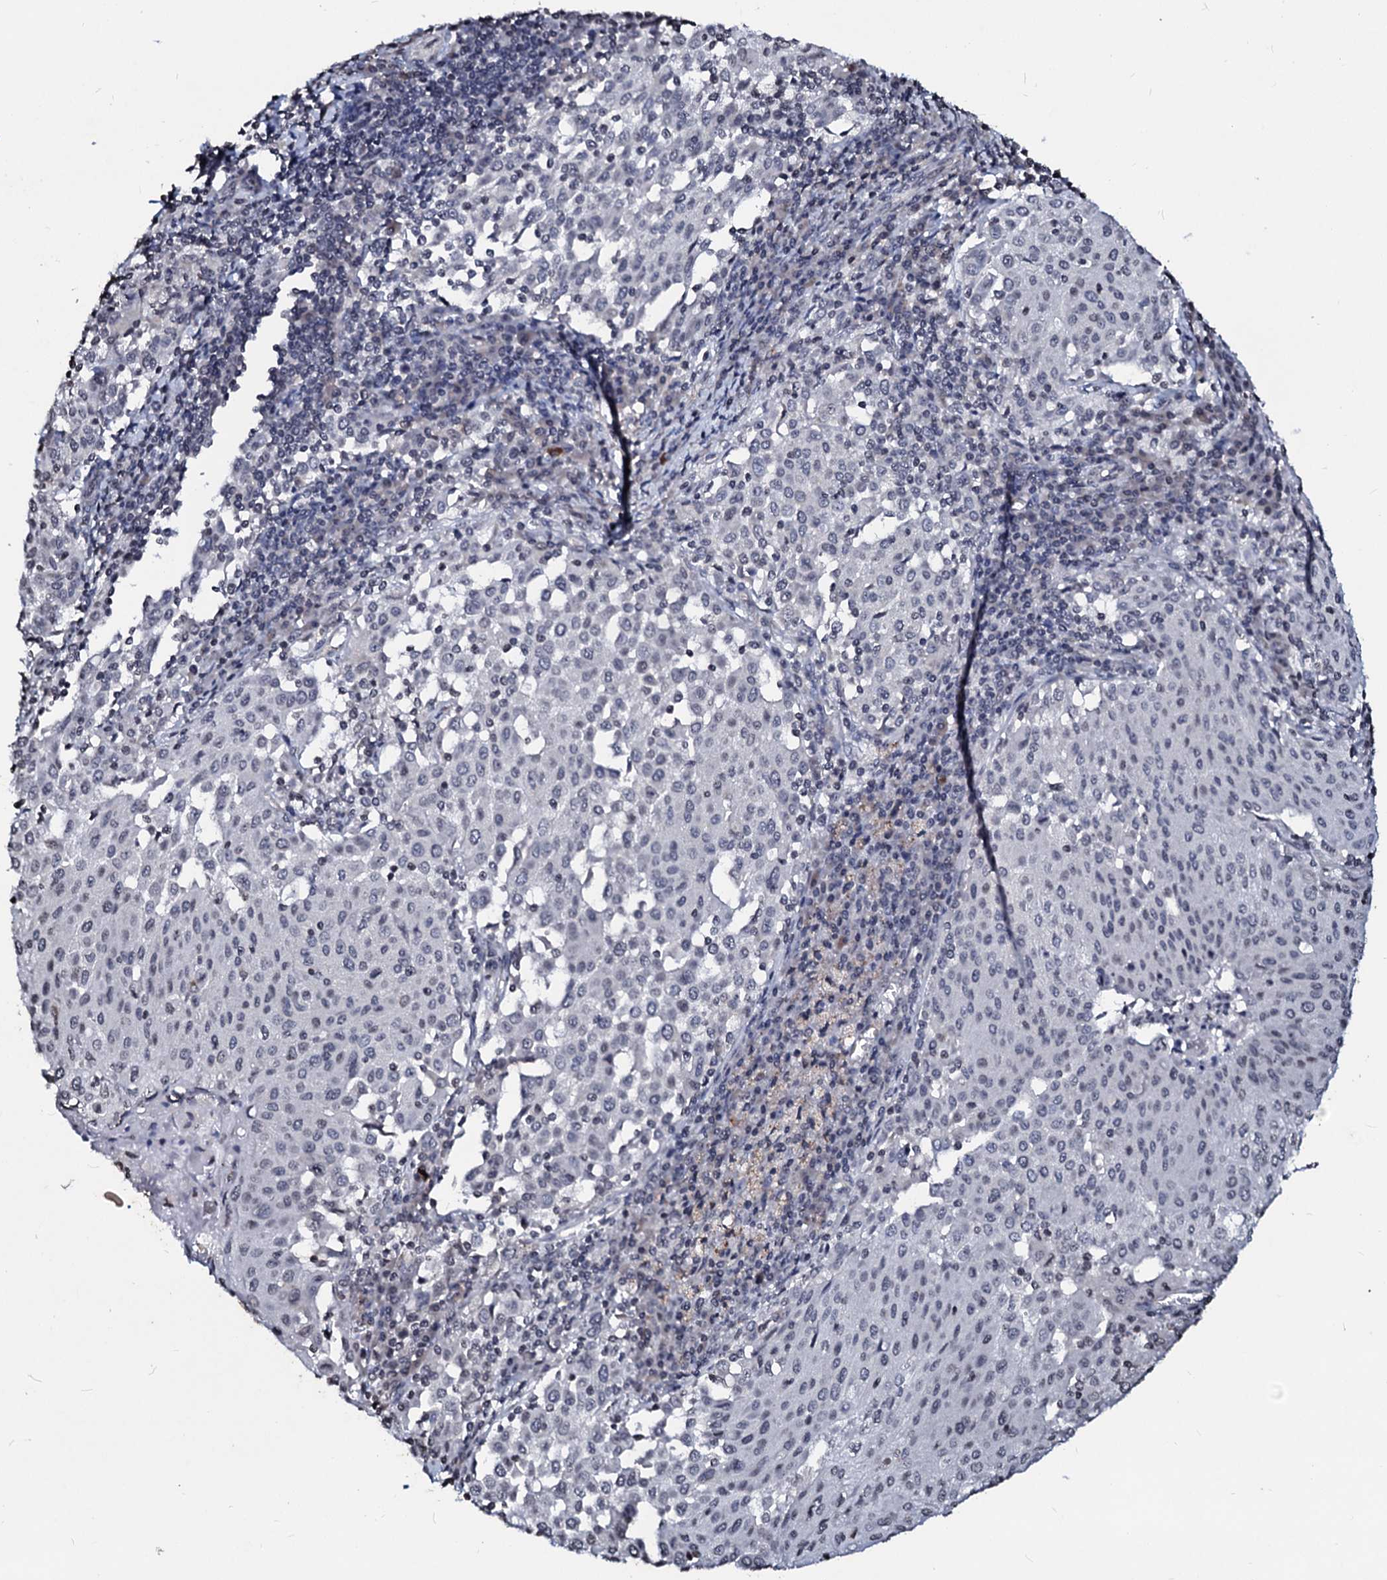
{"staining": {"intensity": "negative", "quantity": "none", "location": "none"}, "tissue": "cervical cancer", "cell_type": "Tumor cells", "image_type": "cancer", "snomed": [{"axis": "morphology", "description": "Squamous cell carcinoma, NOS"}, {"axis": "topography", "description": "Cervix"}], "caption": "Protein analysis of cervical cancer (squamous cell carcinoma) displays no significant expression in tumor cells.", "gene": "LSM11", "patient": {"sex": "female", "age": 46}}